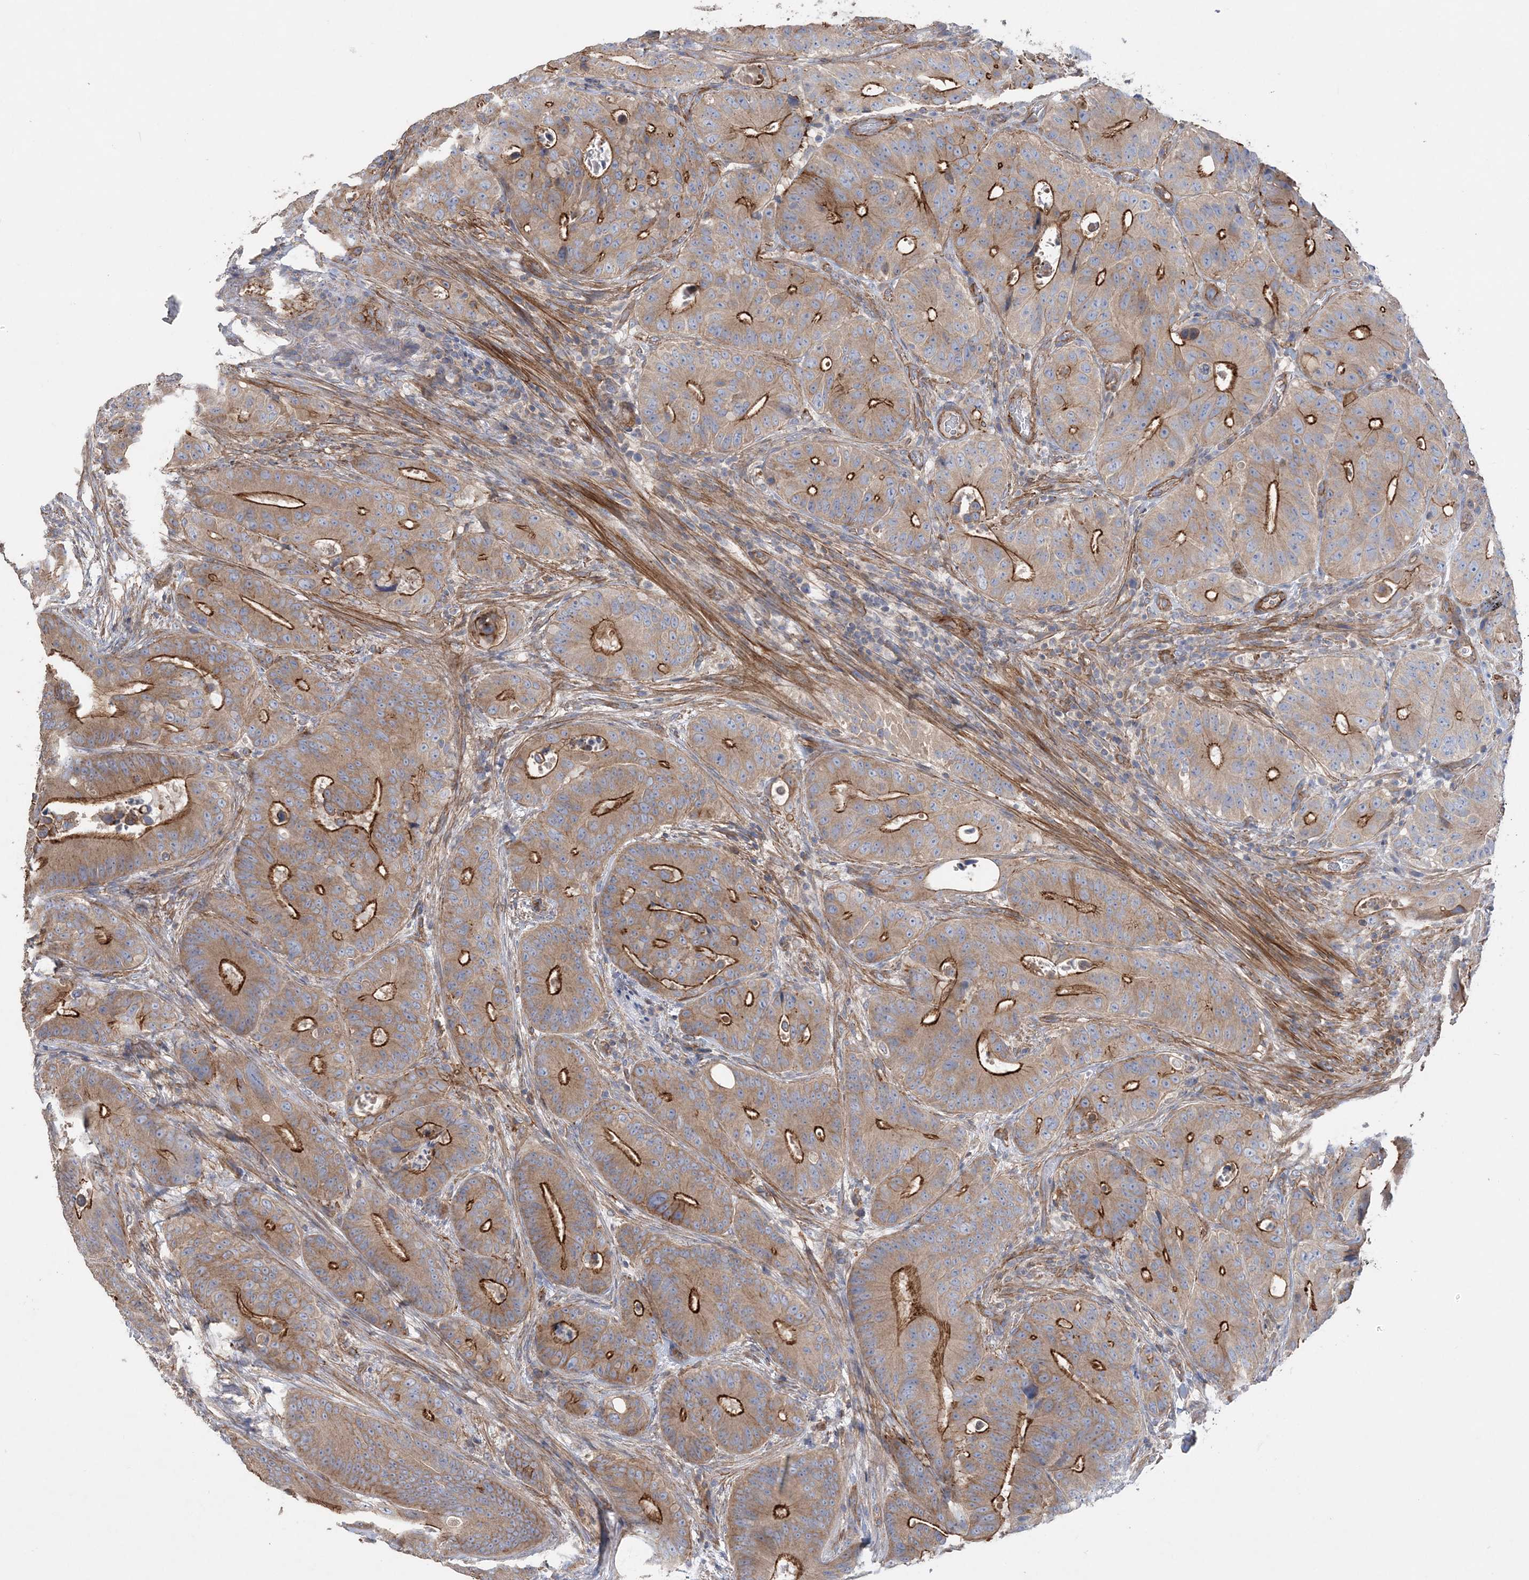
{"staining": {"intensity": "moderate", "quantity": ">75%", "location": "cytoplasmic/membranous"}, "tissue": "colorectal cancer", "cell_type": "Tumor cells", "image_type": "cancer", "snomed": [{"axis": "morphology", "description": "Adenocarcinoma, NOS"}, {"axis": "topography", "description": "Colon"}], "caption": "Colorectal adenocarcinoma tissue reveals moderate cytoplasmic/membranous positivity in approximately >75% of tumor cells", "gene": "PIGC", "patient": {"sex": "male", "age": 83}}